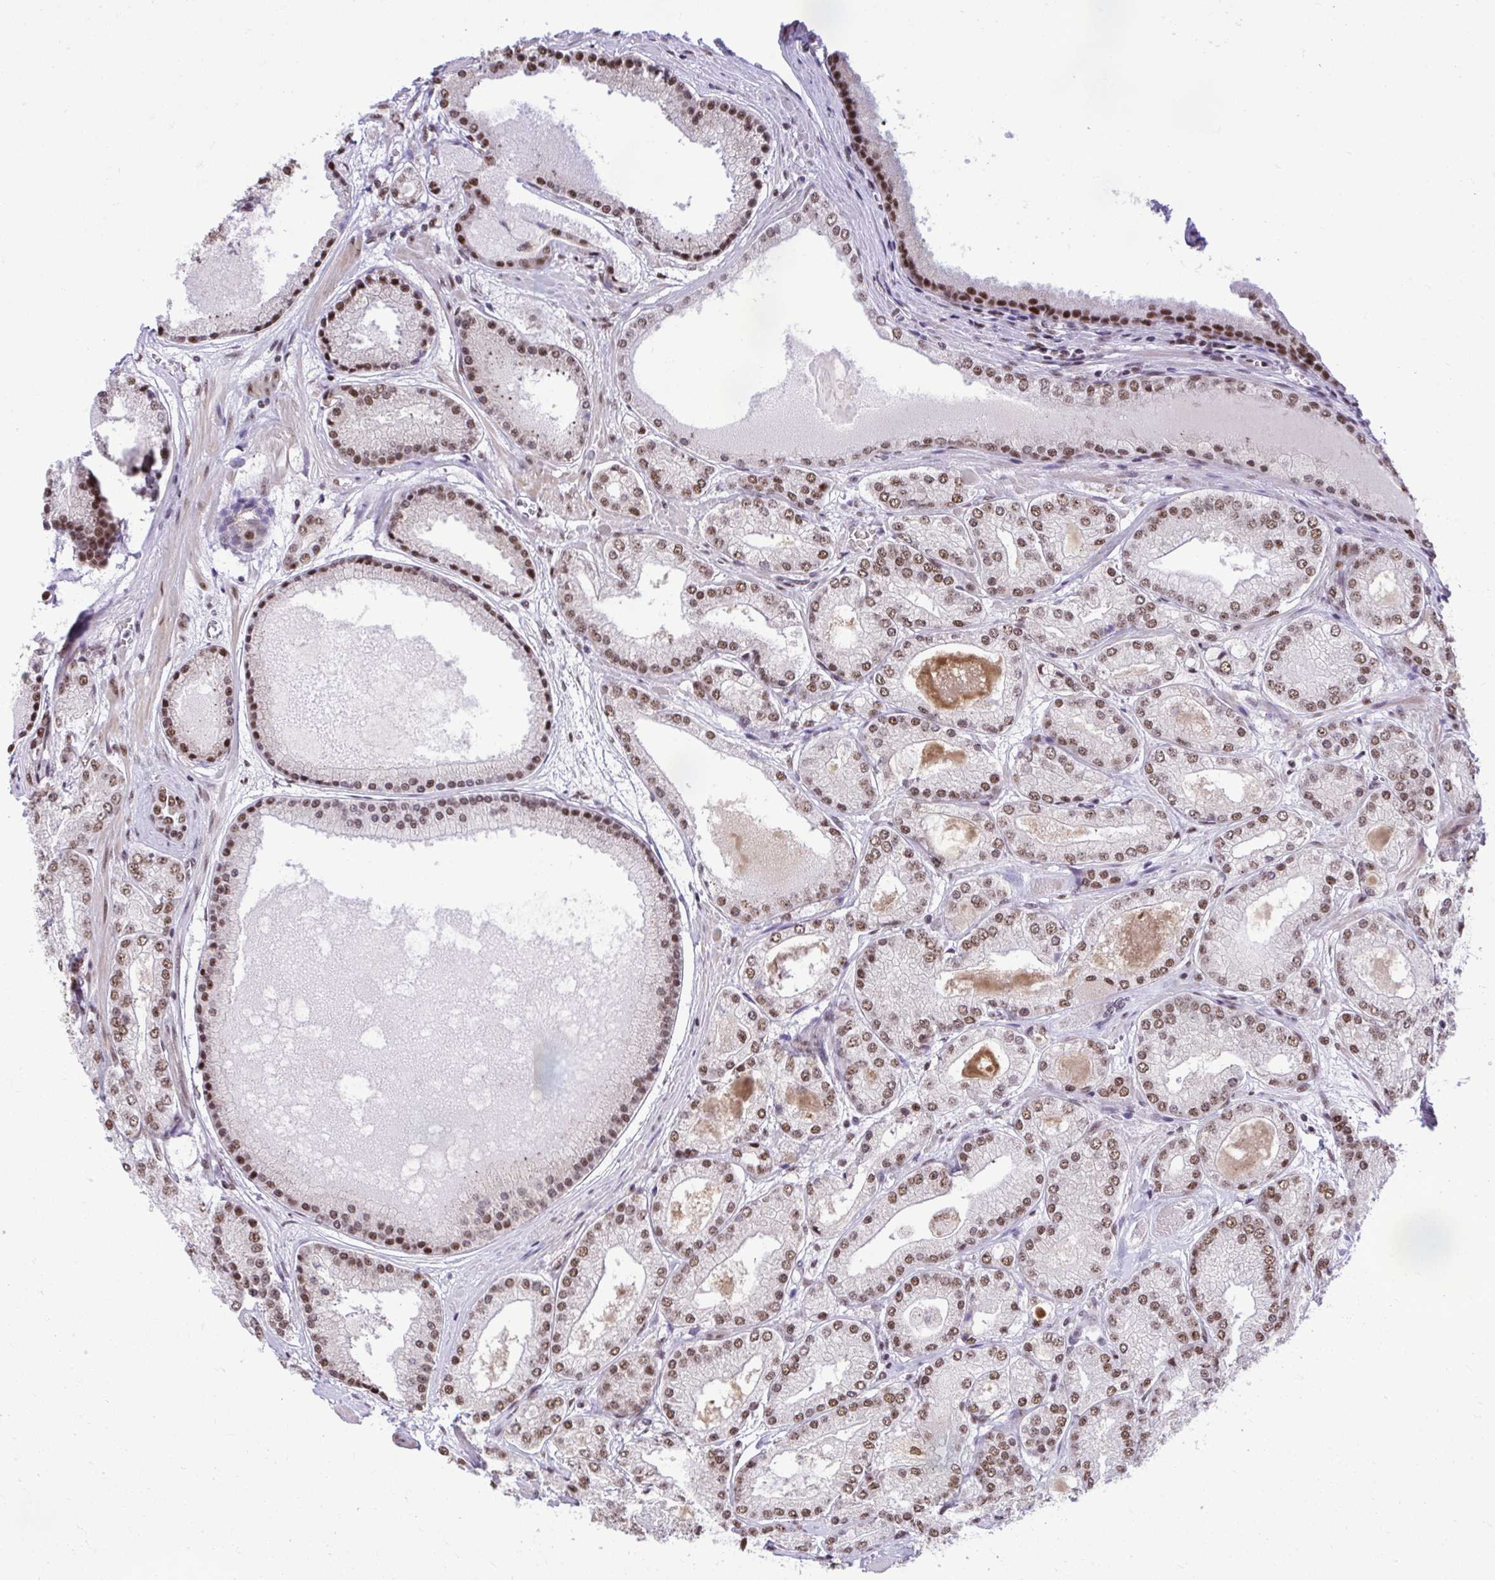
{"staining": {"intensity": "moderate", "quantity": ">75%", "location": "nuclear"}, "tissue": "prostate cancer", "cell_type": "Tumor cells", "image_type": "cancer", "snomed": [{"axis": "morphology", "description": "Adenocarcinoma, High grade"}, {"axis": "topography", "description": "Prostate"}], "caption": "This is an image of IHC staining of prostate cancer, which shows moderate expression in the nuclear of tumor cells.", "gene": "PRPF19", "patient": {"sex": "male", "age": 67}}